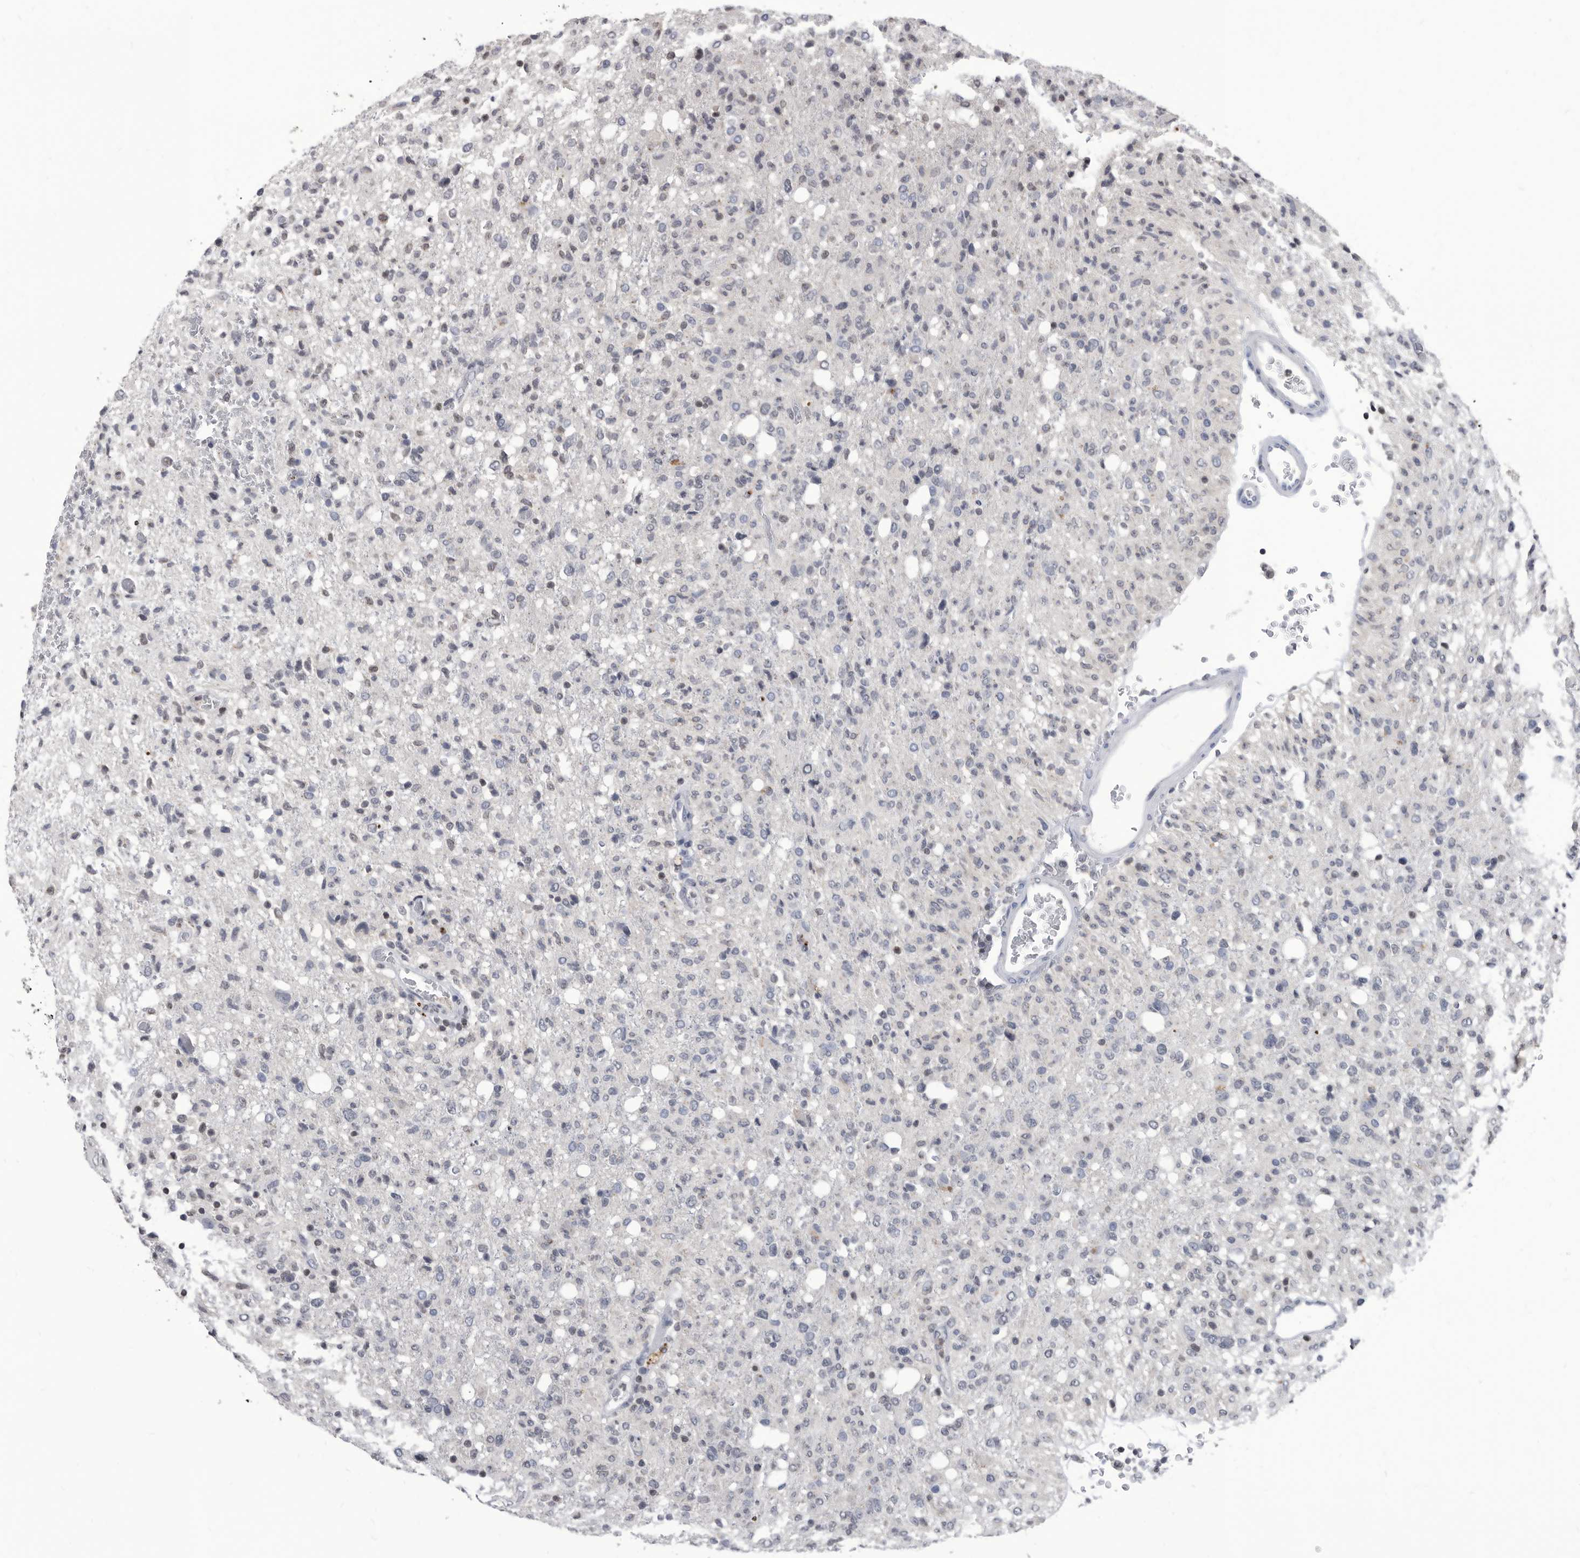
{"staining": {"intensity": "negative", "quantity": "none", "location": "none"}, "tissue": "glioma", "cell_type": "Tumor cells", "image_type": "cancer", "snomed": [{"axis": "morphology", "description": "Glioma, malignant, High grade"}, {"axis": "topography", "description": "Brain"}], "caption": "Protein analysis of glioma reveals no significant positivity in tumor cells.", "gene": "TSTD1", "patient": {"sex": "female", "age": 57}}